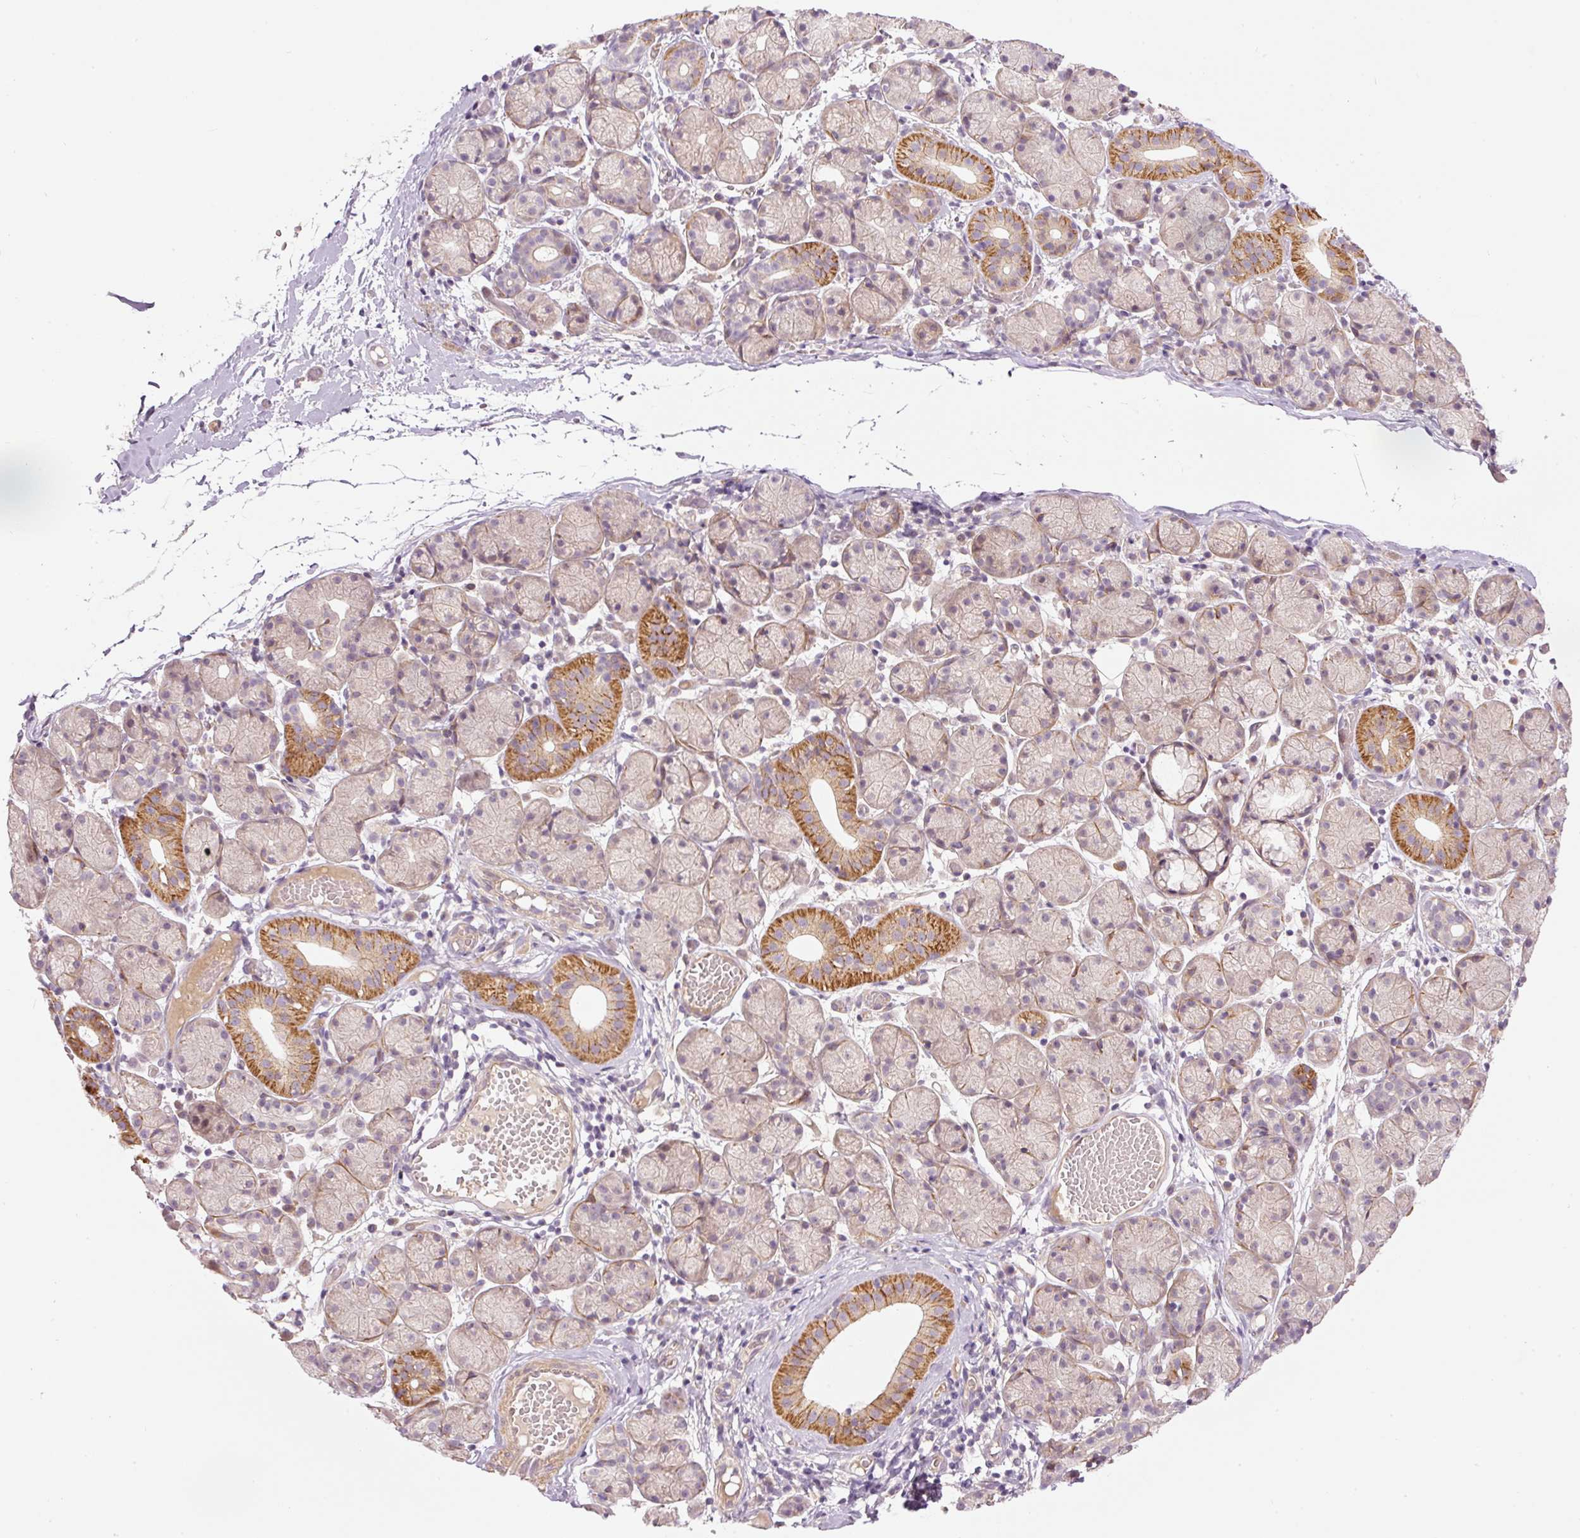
{"staining": {"intensity": "strong", "quantity": "<25%", "location": "cytoplasmic/membranous"}, "tissue": "salivary gland", "cell_type": "Glandular cells", "image_type": "normal", "snomed": [{"axis": "morphology", "description": "Normal tissue, NOS"}, {"axis": "topography", "description": "Salivary gland"}], "caption": "Immunohistochemistry (IHC) (DAB) staining of normal salivary gland exhibits strong cytoplasmic/membranous protein expression in approximately <25% of glandular cells.", "gene": "SLC29A3", "patient": {"sex": "female", "age": 24}}